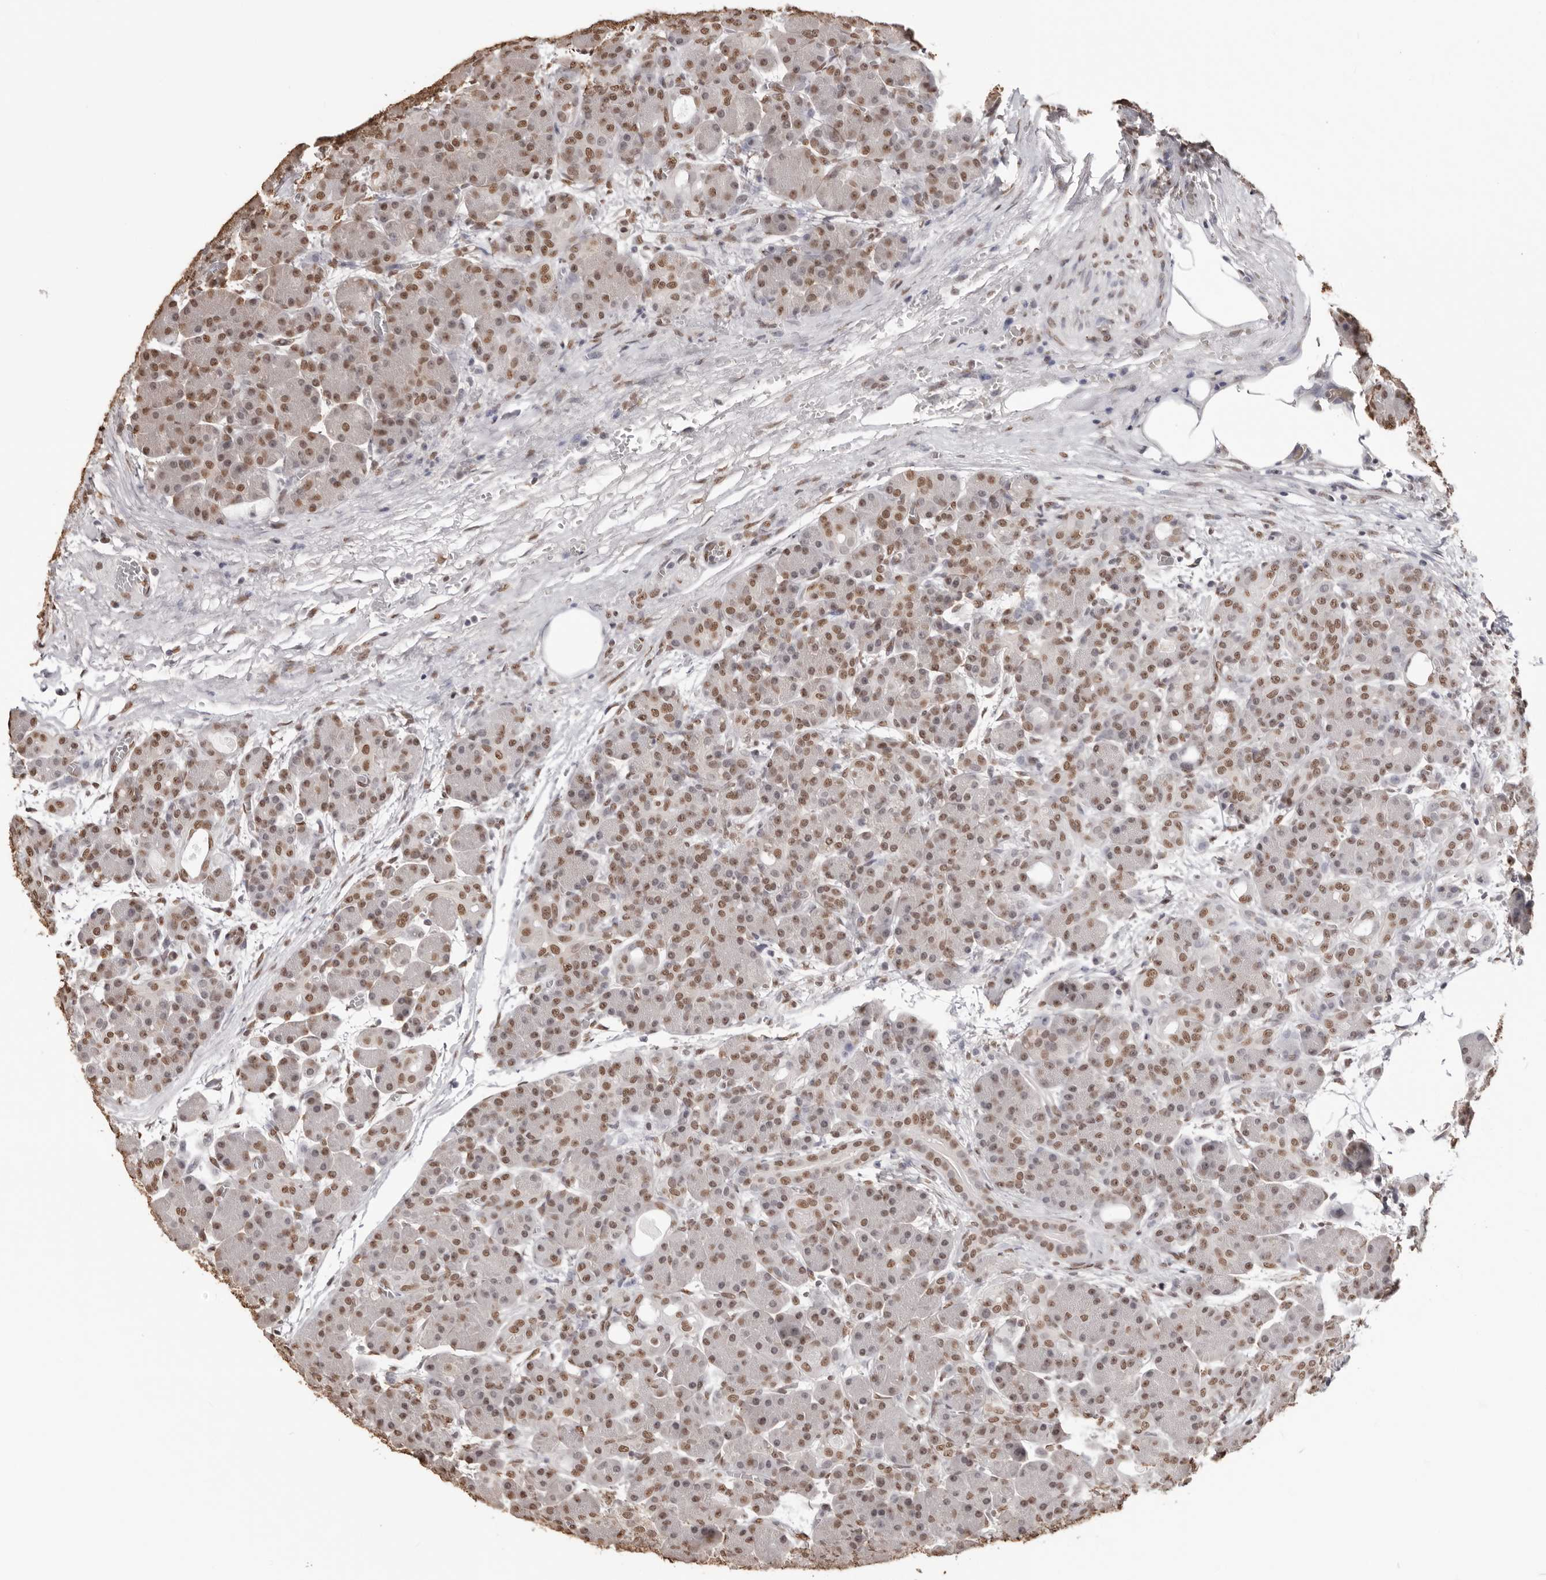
{"staining": {"intensity": "moderate", "quantity": ">75%", "location": "nuclear"}, "tissue": "pancreas", "cell_type": "Exocrine glandular cells", "image_type": "normal", "snomed": [{"axis": "morphology", "description": "Normal tissue, NOS"}, {"axis": "topography", "description": "Pancreas"}], "caption": "Moderate nuclear positivity for a protein is seen in about >75% of exocrine glandular cells of normal pancreas using immunohistochemistry.", "gene": "OLIG3", "patient": {"sex": "male", "age": 63}}